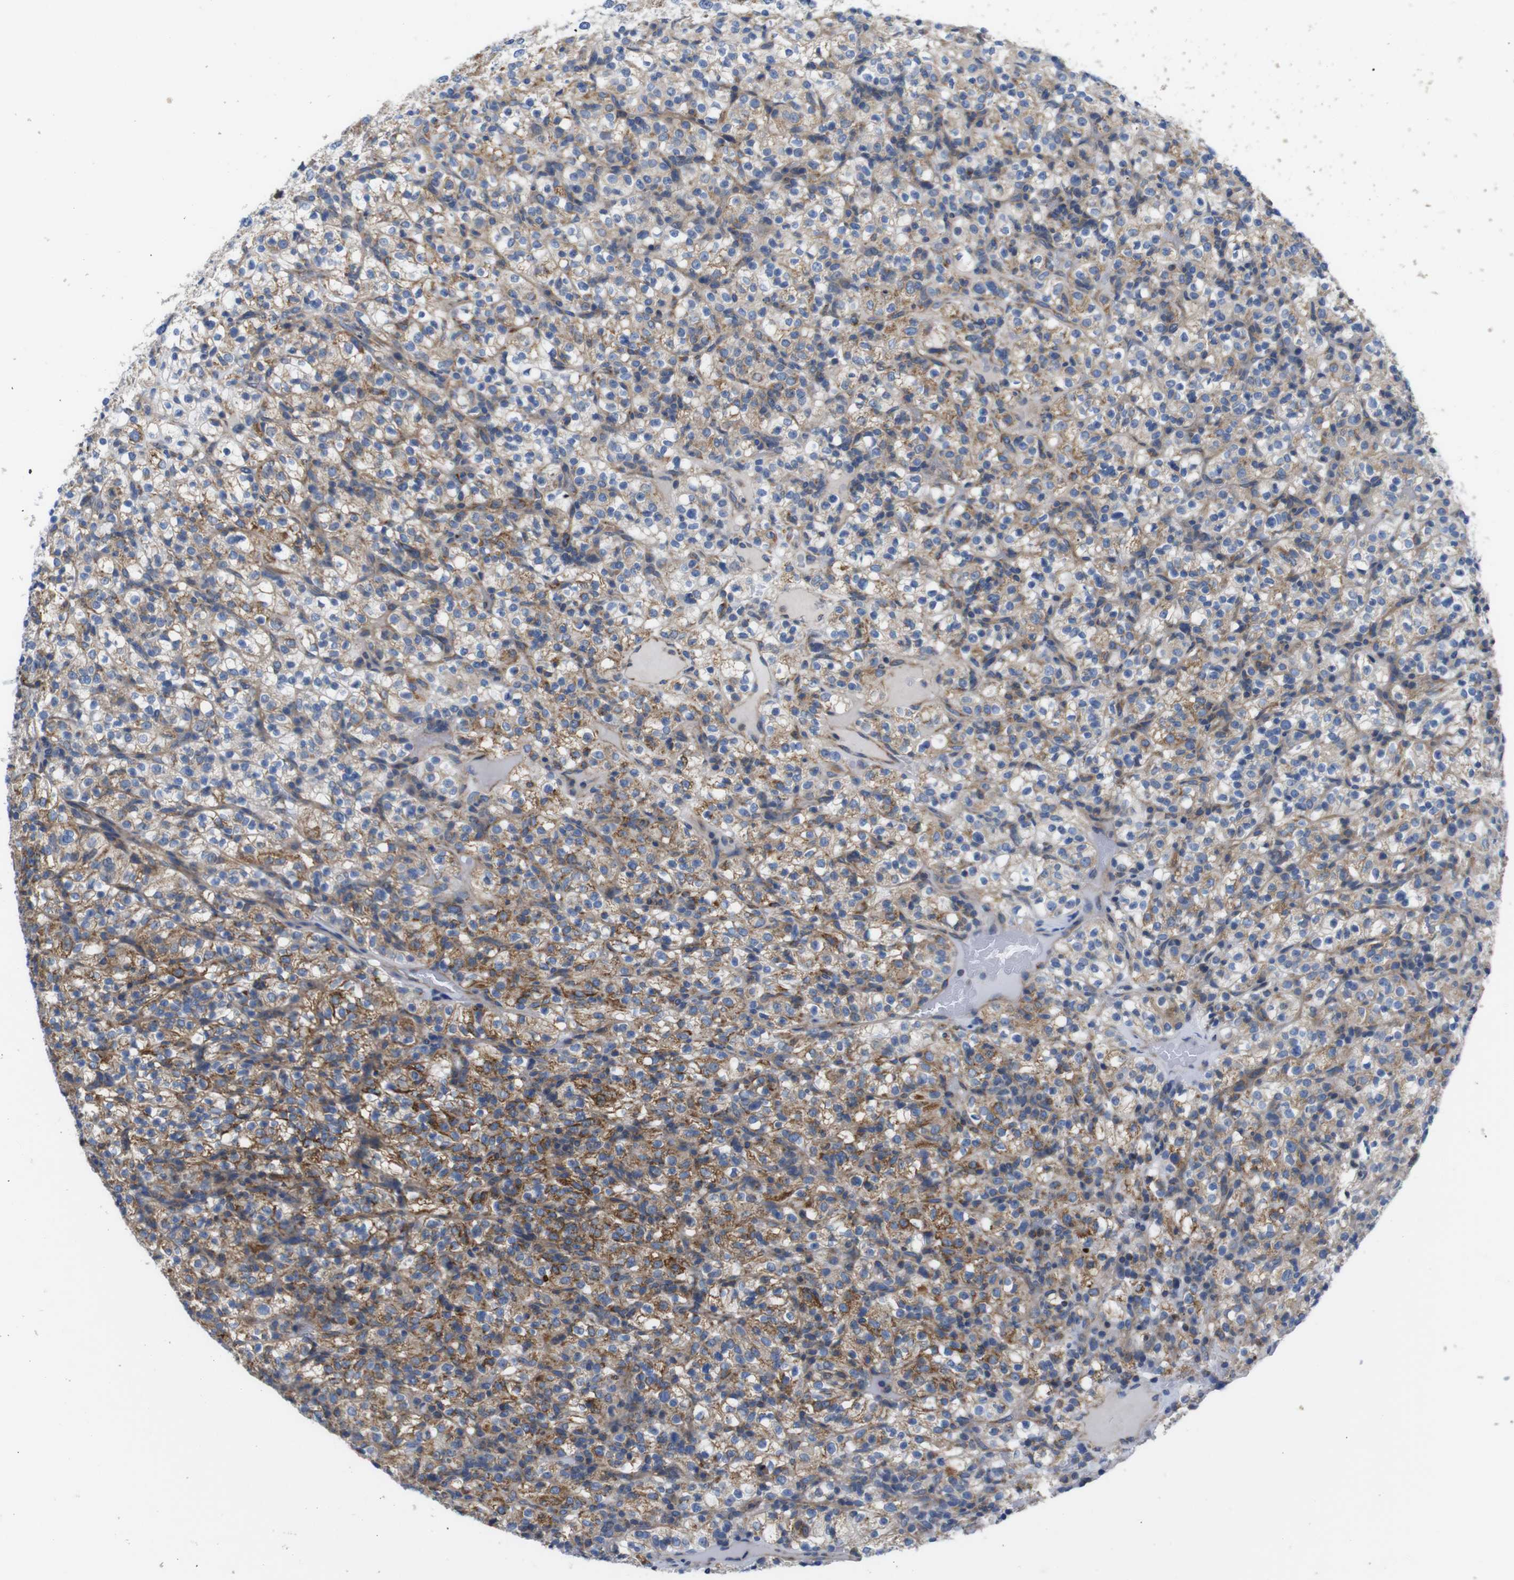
{"staining": {"intensity": "moderate", "quantity": ">75%", "location": "cytoplasmic/membranous"}, "tissue": "renal cancer", "cell_type": "Tumor cells", "image_type": "cancer", "snomed": [{"axis": "morphology", "description": "Normal tissue, NOS"}, {"axis": "morphology", "description": "Adenocarcinoma, NOS"}, {"axis": "topography", "description": "Kidney"}], "caption": "Adenocarcinoma (renal) stained for a protein (brown) exhibits moderate cytoplasmic/membranous positive staining in approximately >75% of tumor cells.", "gene": "PDCD1LG2", "patient": {"sex": "female", "age": 72}}